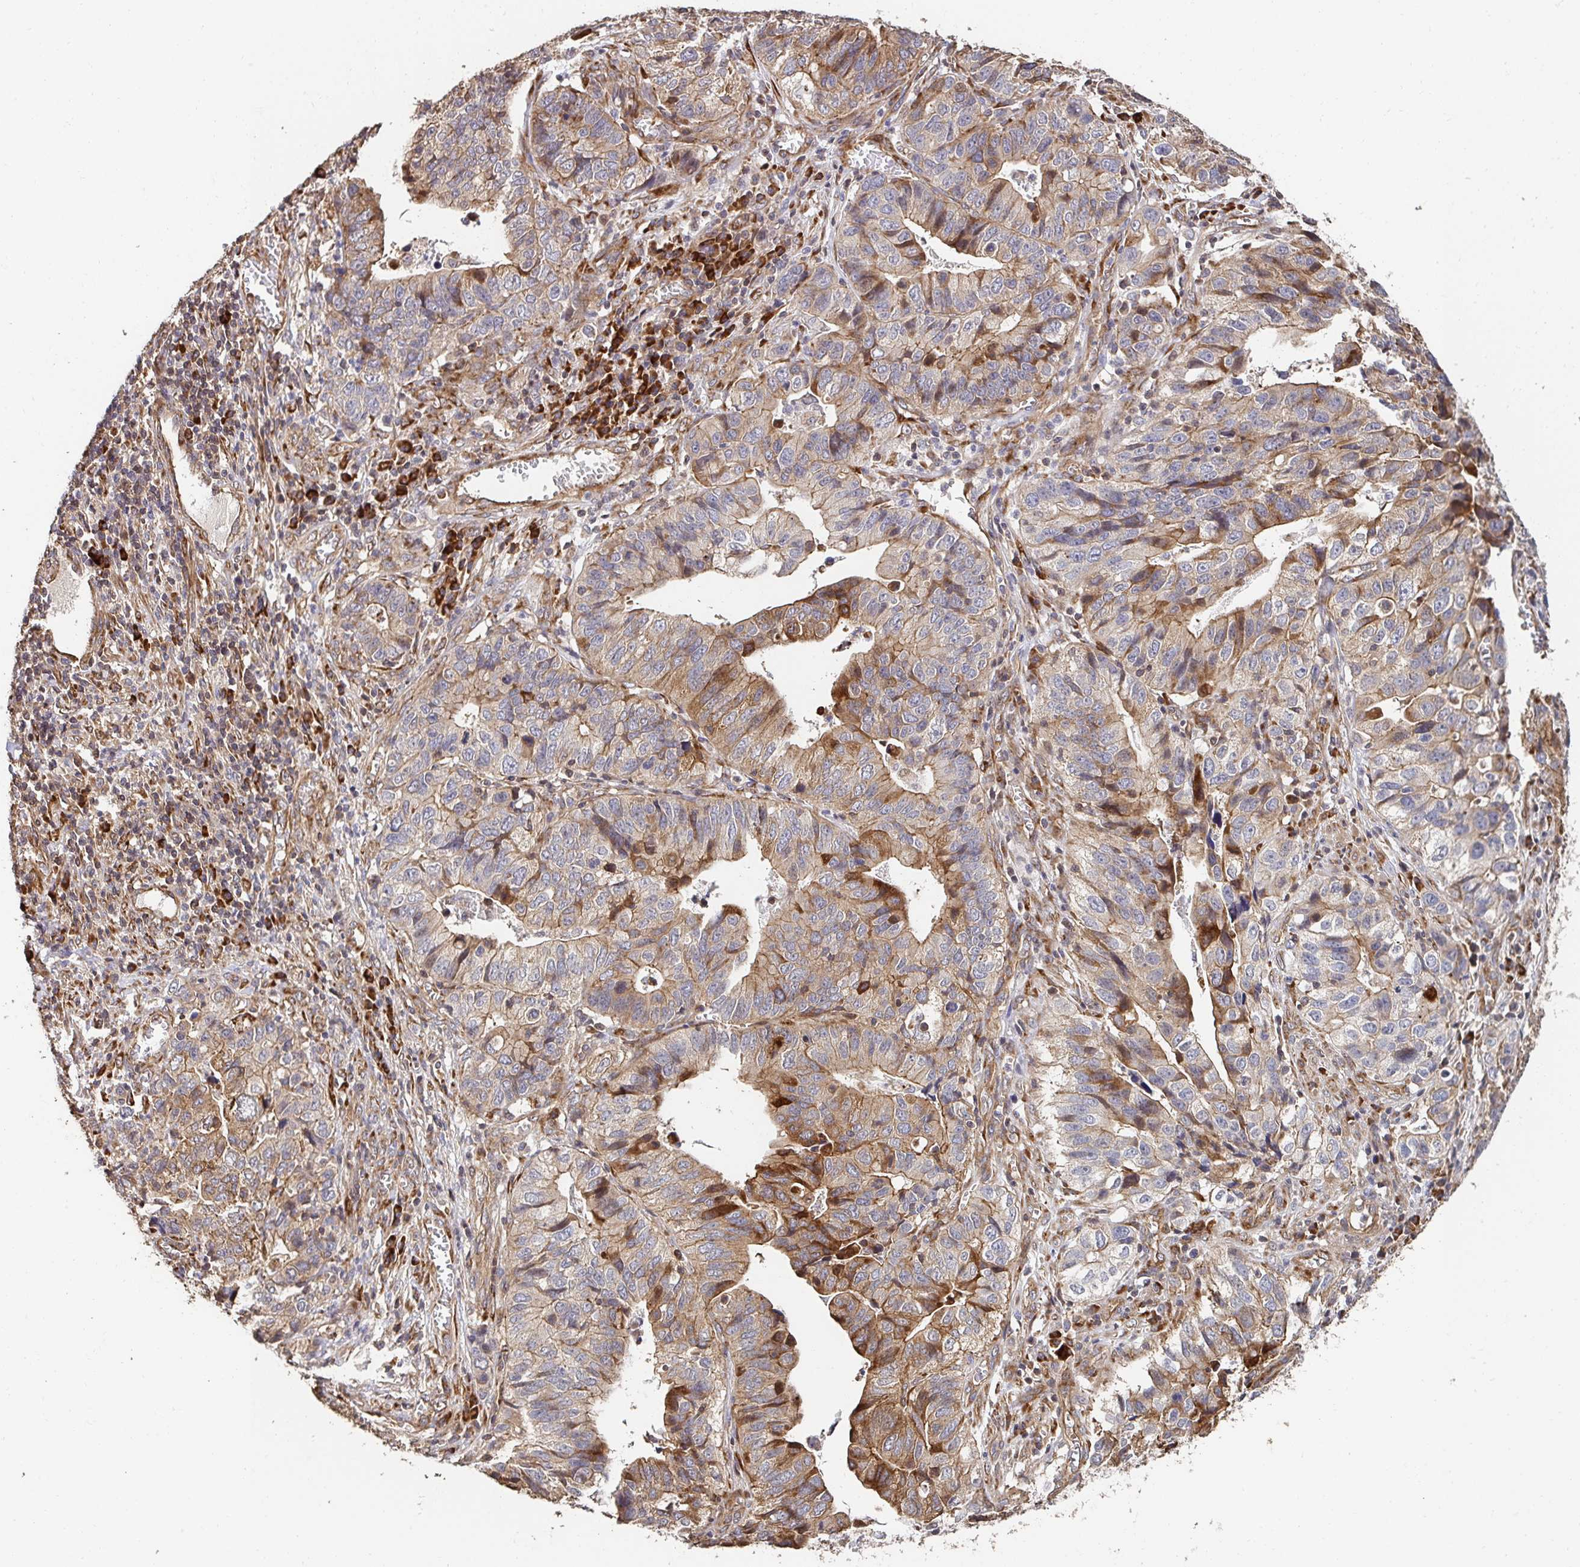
{"staining": {"intensity": "moderate", "quantity": "25%-75%", "location": "cytoplasmic/membranous"}, "tissue": "stomach cancer", "cell_type": "Tumor cells", "image_type": "cancer", "snomed": [{"axis": "morphology", "description": "Adenocarcinoma, NOS"}, {"axis": "topography", "description": "Stomach, upper"}], "caption": "Moderate cytoplasmic/membranous protein positivity is present in approximately 25%-75% of tumor cells in stomach adenocarcinoma.", "gene": "APBB1", "patient": {"sex": "female", "age": 67}}